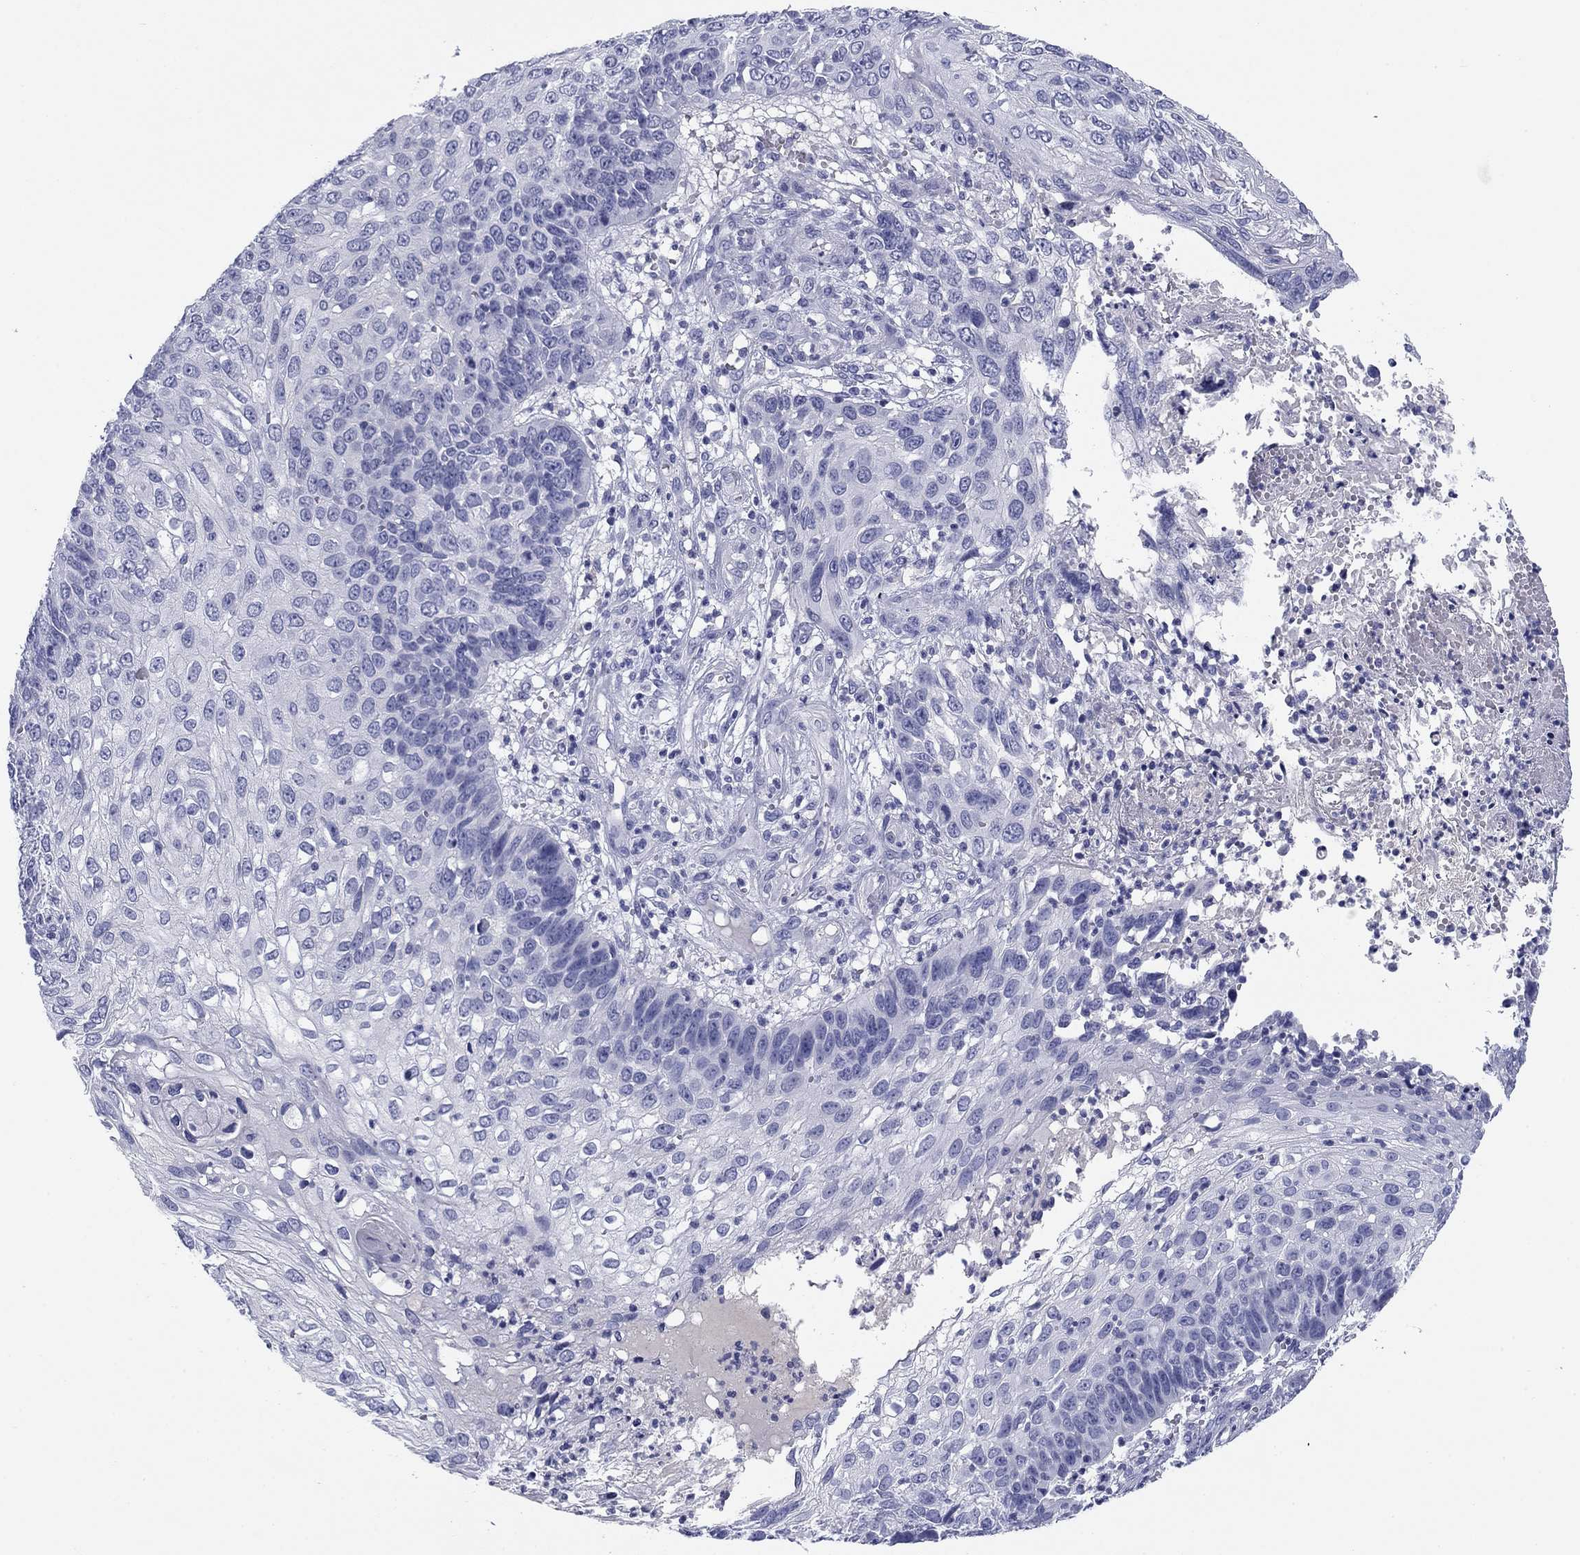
{"staining": {"intensity": "negative", "quantity": "none", "location": "none"}, "tissue": "skin cancer", "cell_type": "Tumor cells", "image_type": "cancer", "snomed": [{"axis": "morphology", "description": "Squamous cell carcinoma, NOS"}, {"axis": "topography", "description": "Skin"}], "caption": "Human skin cancer (squamous cell carcinoma) stained for a protein using IHC displays no staining in tumor cells.", "gene": "KCNH1", "patient": {"sex": "male", "age": 92}}